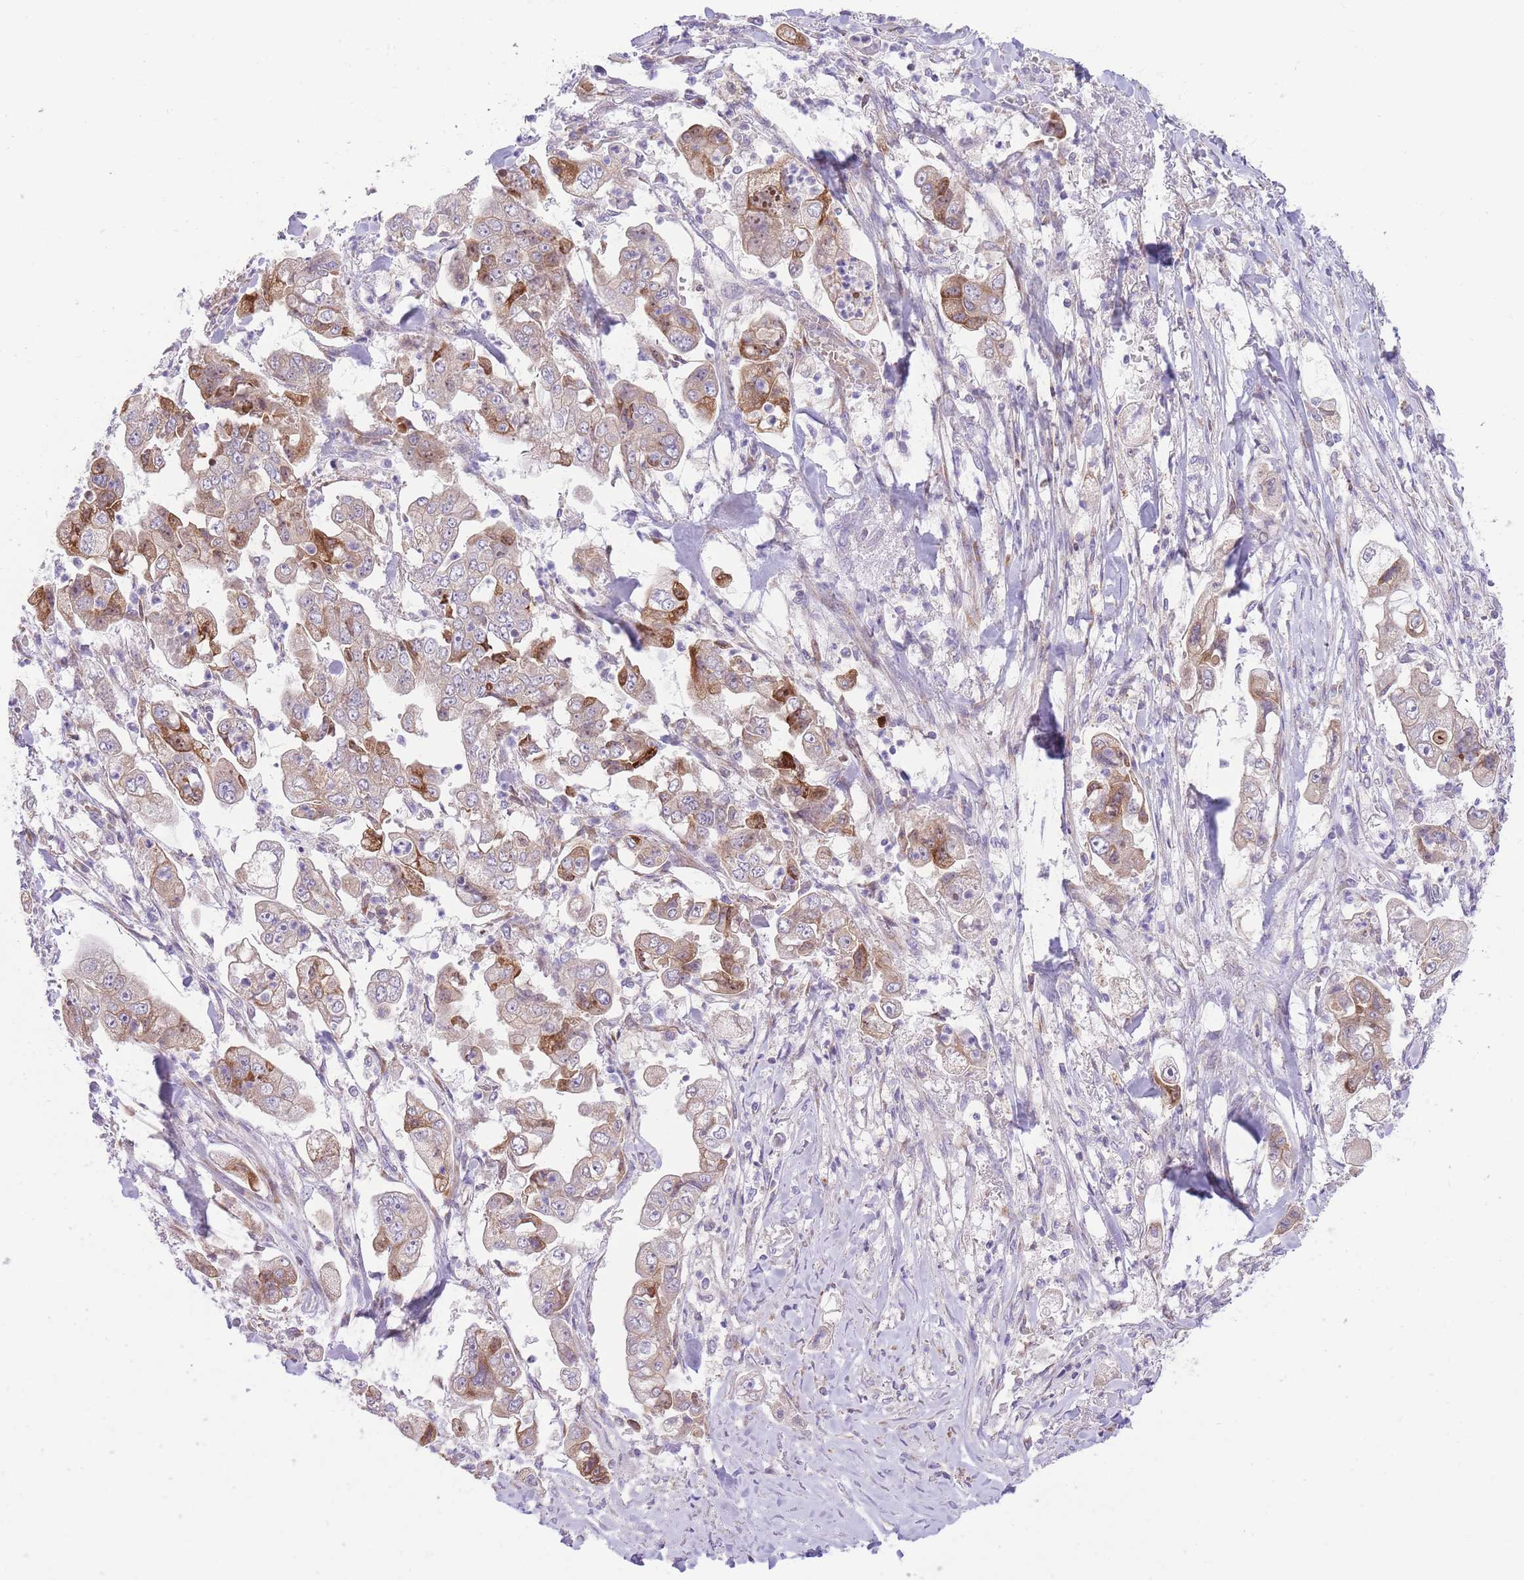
{"staining": {"intensity": "moderate", "quantity": ">75%", "location": "cytoplasmic/membranous"}, "tissue": "stomach cancer", "cell_type": "Tumor cells", "image_type": "cancer", "snomed": [{"axis": "morphology", "description": "Adenocarcinoma, NOS"}, {"axis": "topography", "description": "Stomach"}], "caption": "This histopathology image demonstrates IHC staining of human stomach adenocarcinoma, with medium moderate cytoplasmic/membranous positivity in approximately >75% of tumor cells.", "gene": "BOLA2B", "patient": {"sex": "male", "age": 62}}